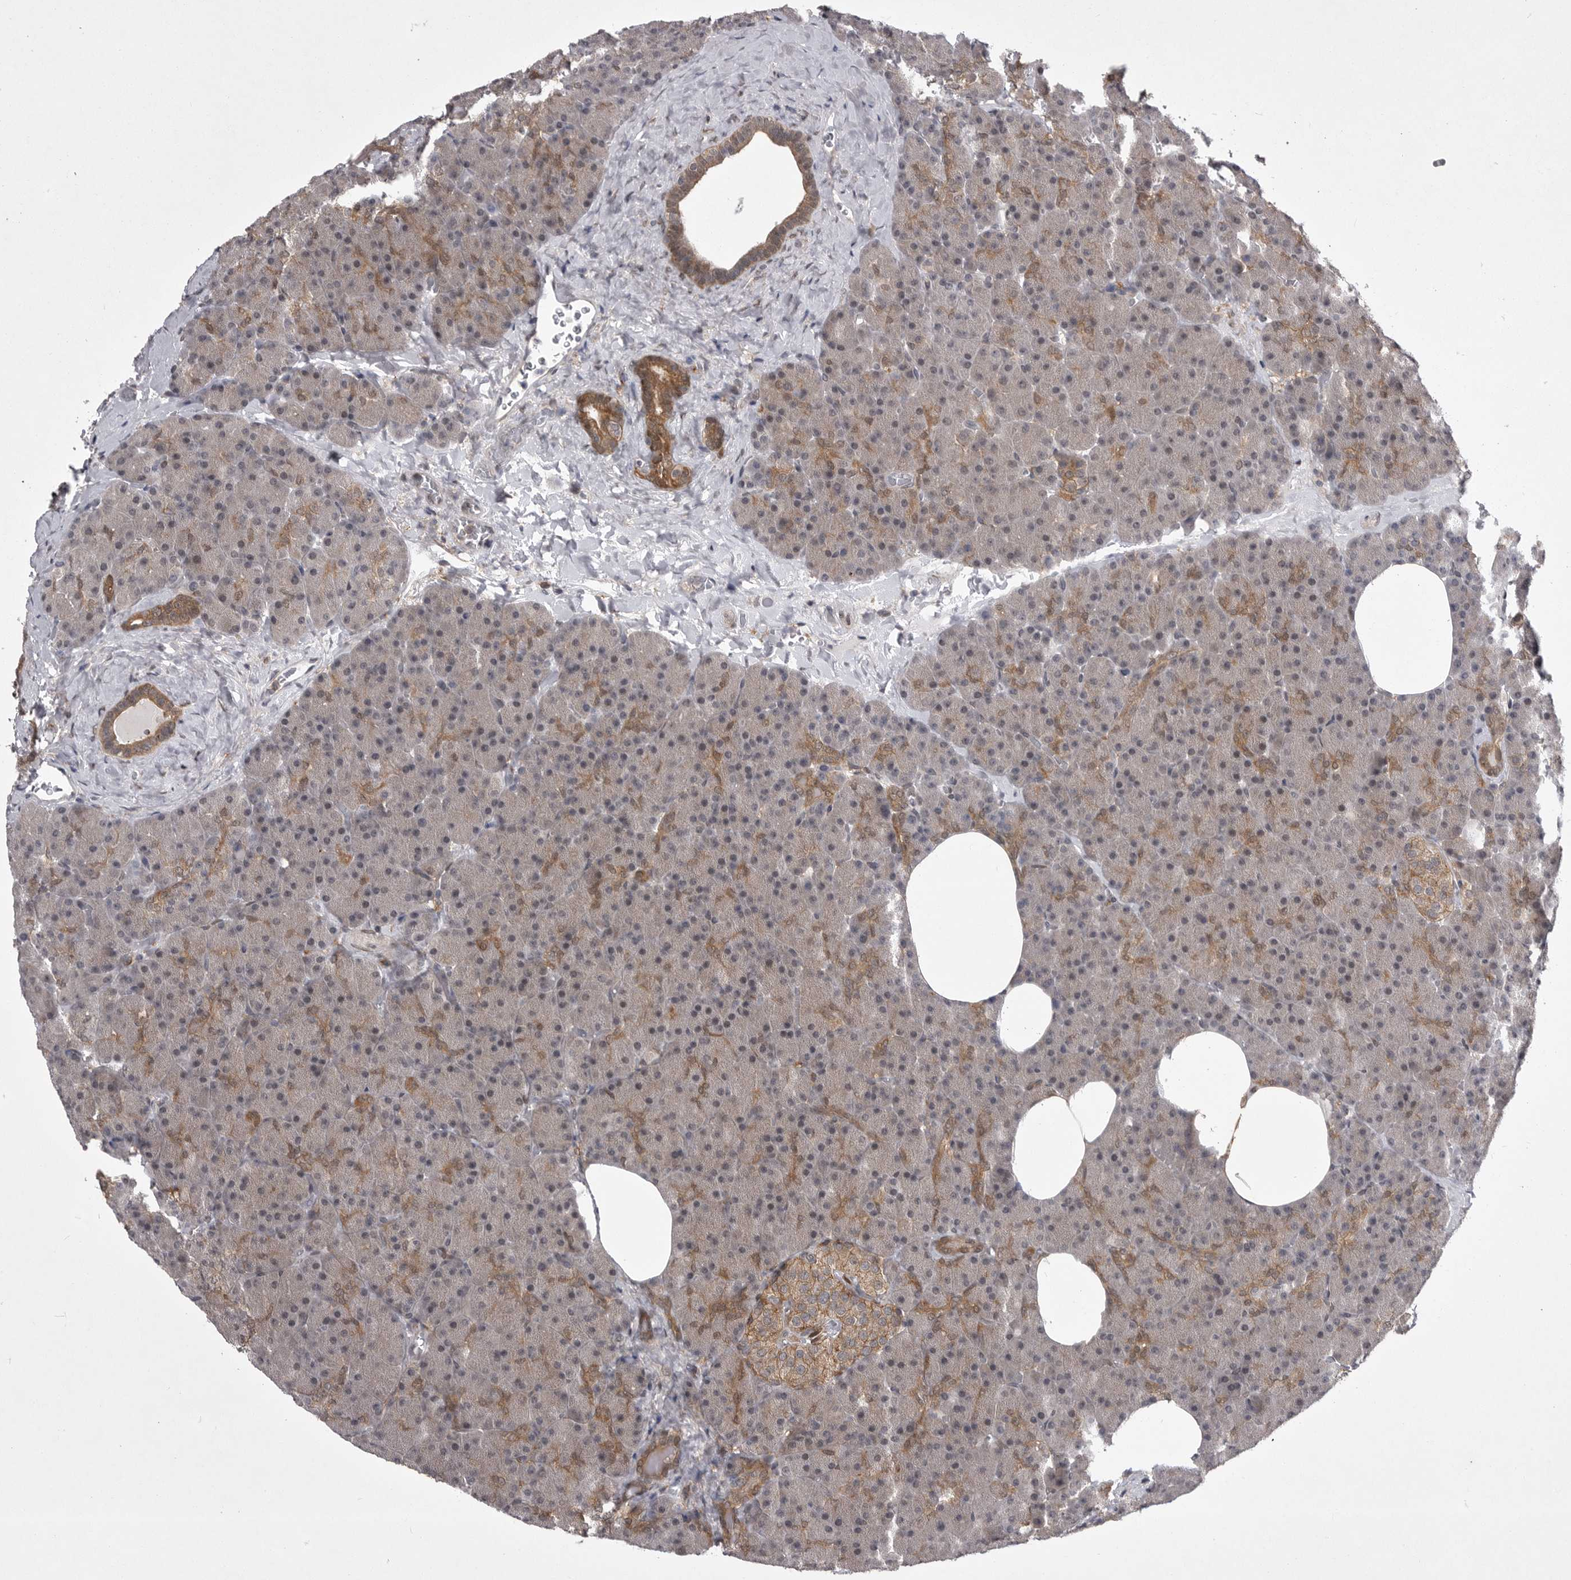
{"staining": {"intensity": "moderate", "quantity": "25%-75%", "location": "cytoplasmic/membranous"}, "tissue": "pancreas", "cell_type": "Exocrine glandular cells", "image_type": "normal", "snomed": [{"axis": "morphology", "description": "Normal tissue, NOS"}, {"axis": "morphology", "description": "Carcinoid, malignant, NOS"}, {"axis": "topography", "description": "Pancreas"}], "caption": "Immunohistochemical staining of benign pancreas displays moderate cytoplasmic/membranous protein expression in about 25%-75% of exocrine glandular cells. (DAB IHC with brightfield microscopy, high magnification).", "gene": "ABL1", "patient": {"sex": "female", "age": 35}}